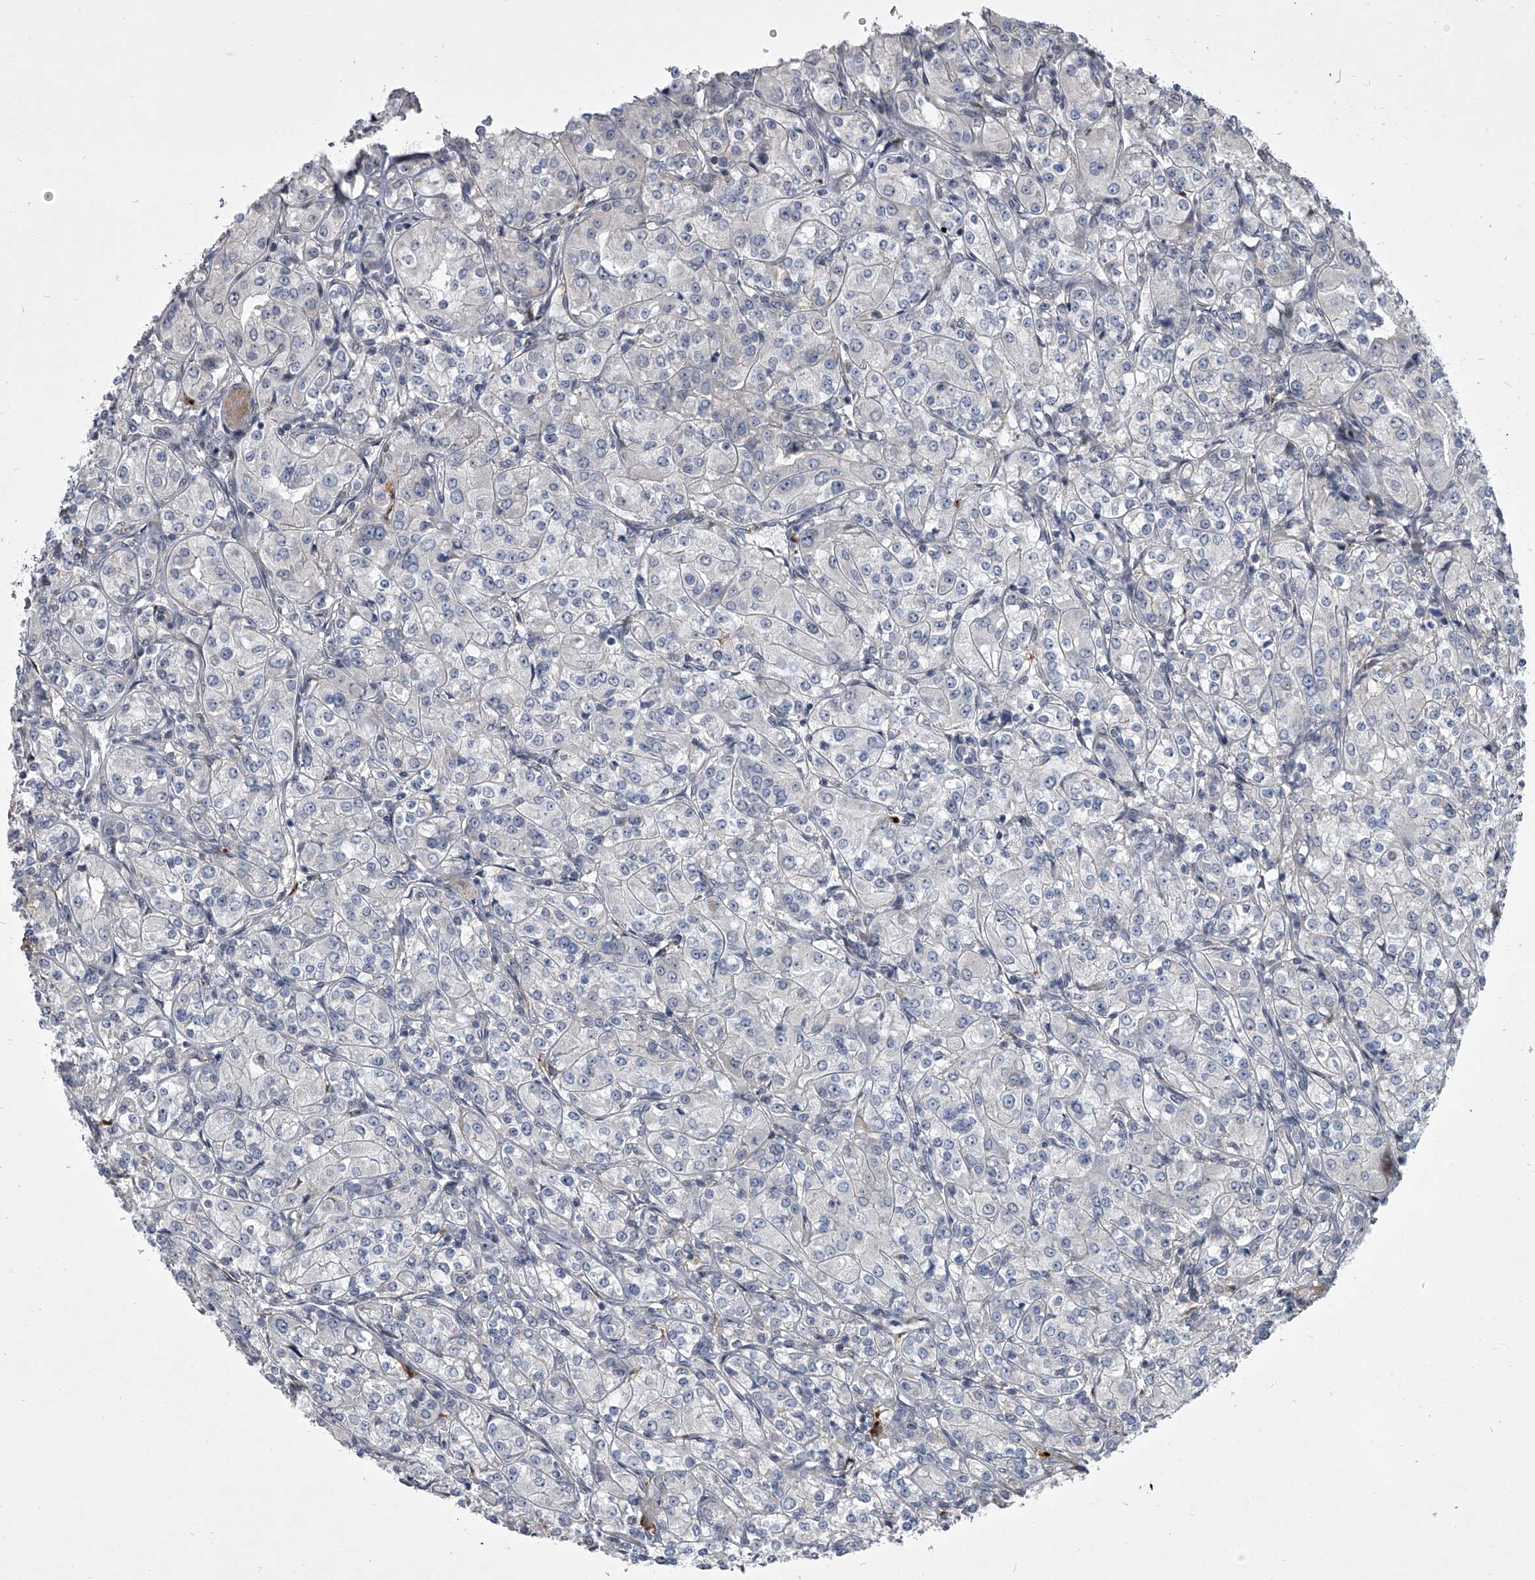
{"staining": {"intensity": "negative", "quantity": "none", "location": "none"}, "tissue": "renal cancer", "cell_type": "Tumor cells", "image_type": "cancer", "snomed": [{"axis": "morphology", "description": "Adenocarcinoma, NOS"}, {"axis": "topography", "description": "Kidney"}], "caption": "Human renal adenocarcinoma stained for a protein using IHC displays no expression in tumor cells.", "gene": "HEATR6", "patient": {"sex": "male", "age": 77}}